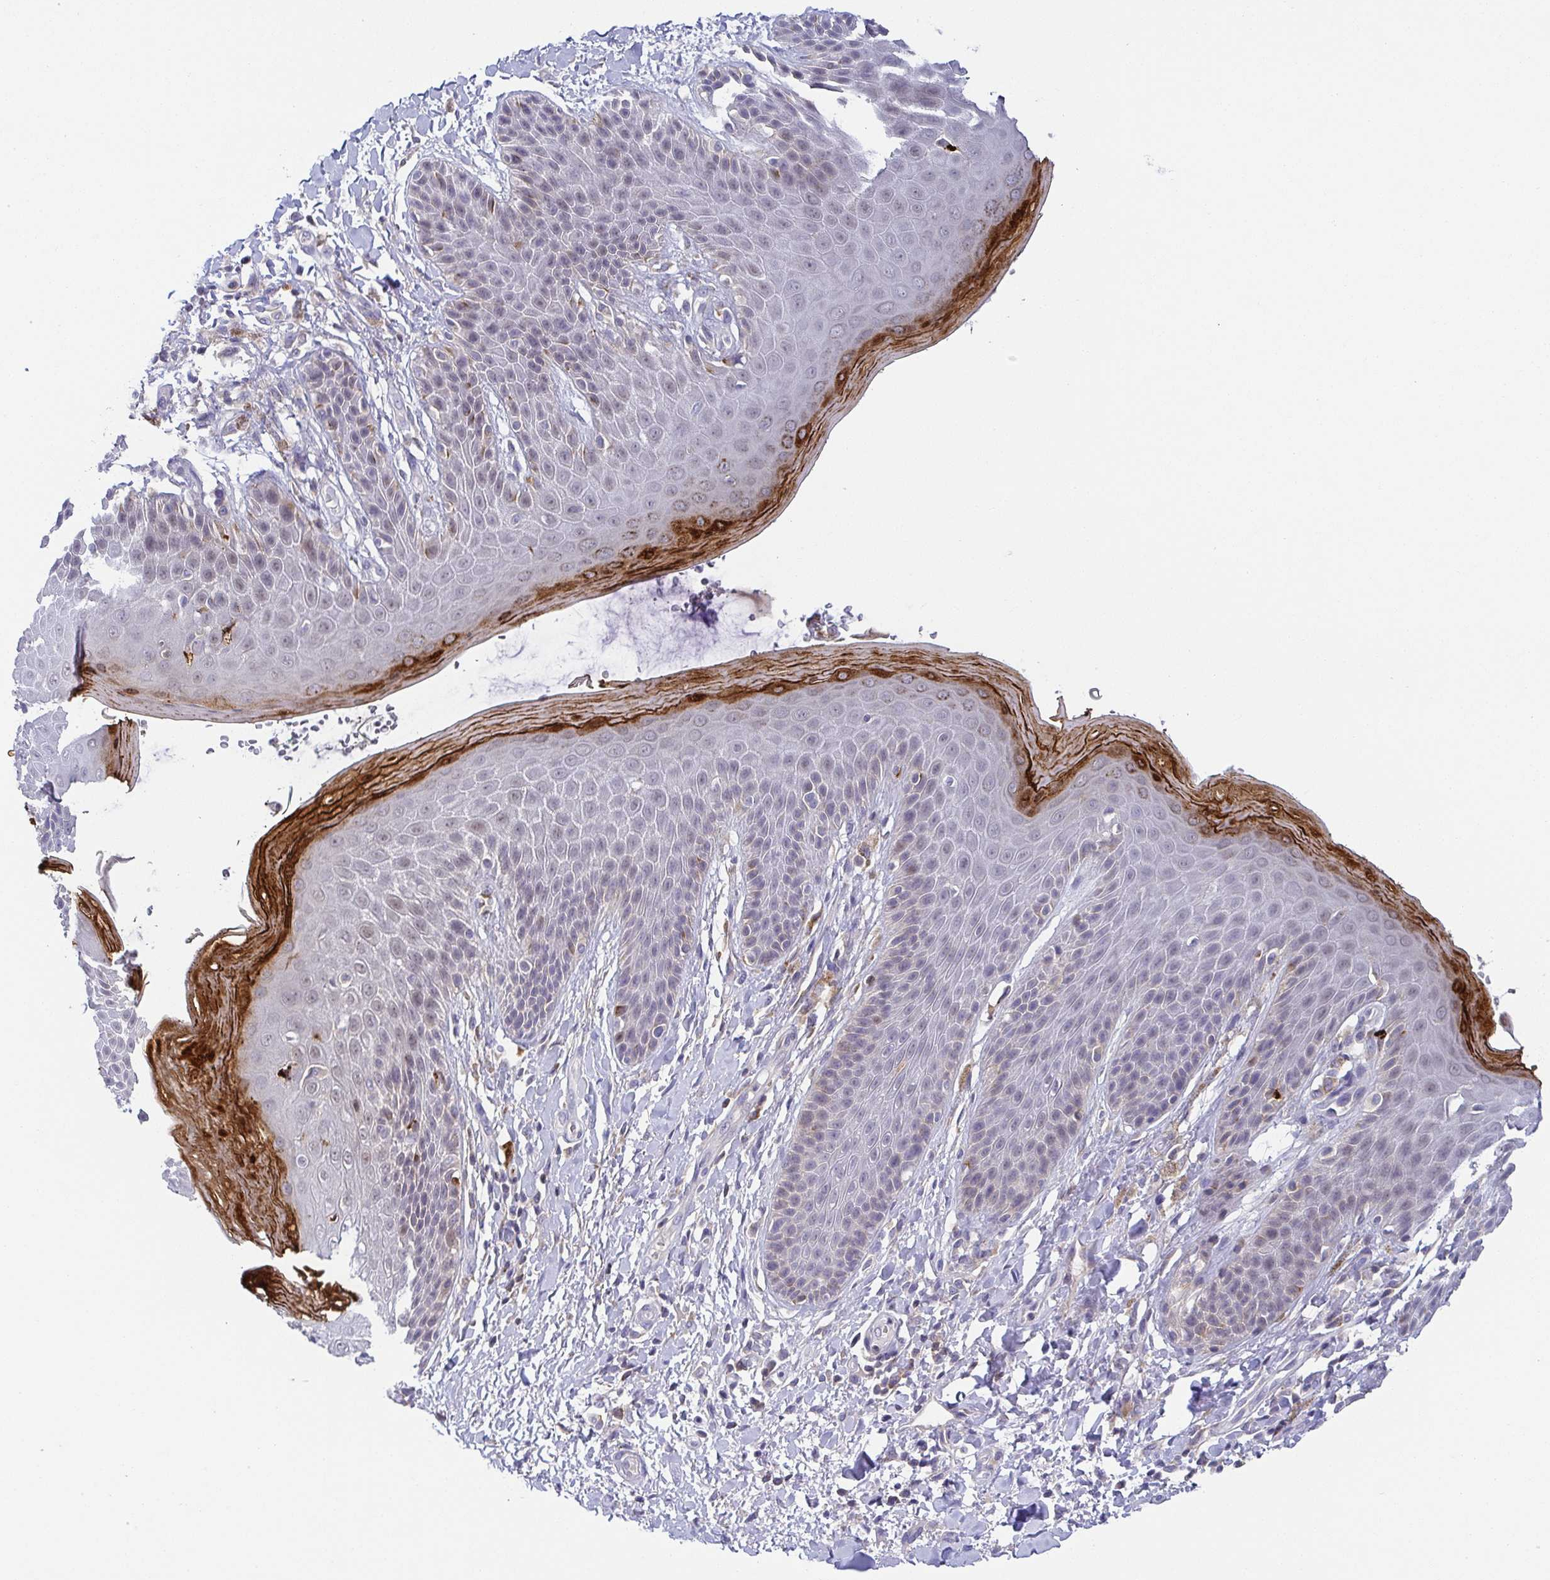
{"staining": {"intensity": "strong", "quantity": "<25%", "location": "cytoplasmic/membranous"}, "tissue": "skin", "cell_type": "Epidermal cells", "image_type": "normal", "snomed": [{"axis": "morphology", "description": "Normal tissue, NOS"}, {"axis": "topography", "description": "Anal"}, {"axis": "topography", "description": "Peripheral nerve tissue"}], "caption": "Immunohistochemistry (DAB (3,3'-diaminobenzidine)) staining of normal human skin reveals strong cytoplasmic/membranous protein staining in approximately <25% of epidermal cells.", "gene": "RNASE7", "patient": {"sex": "male", "age": 51}}